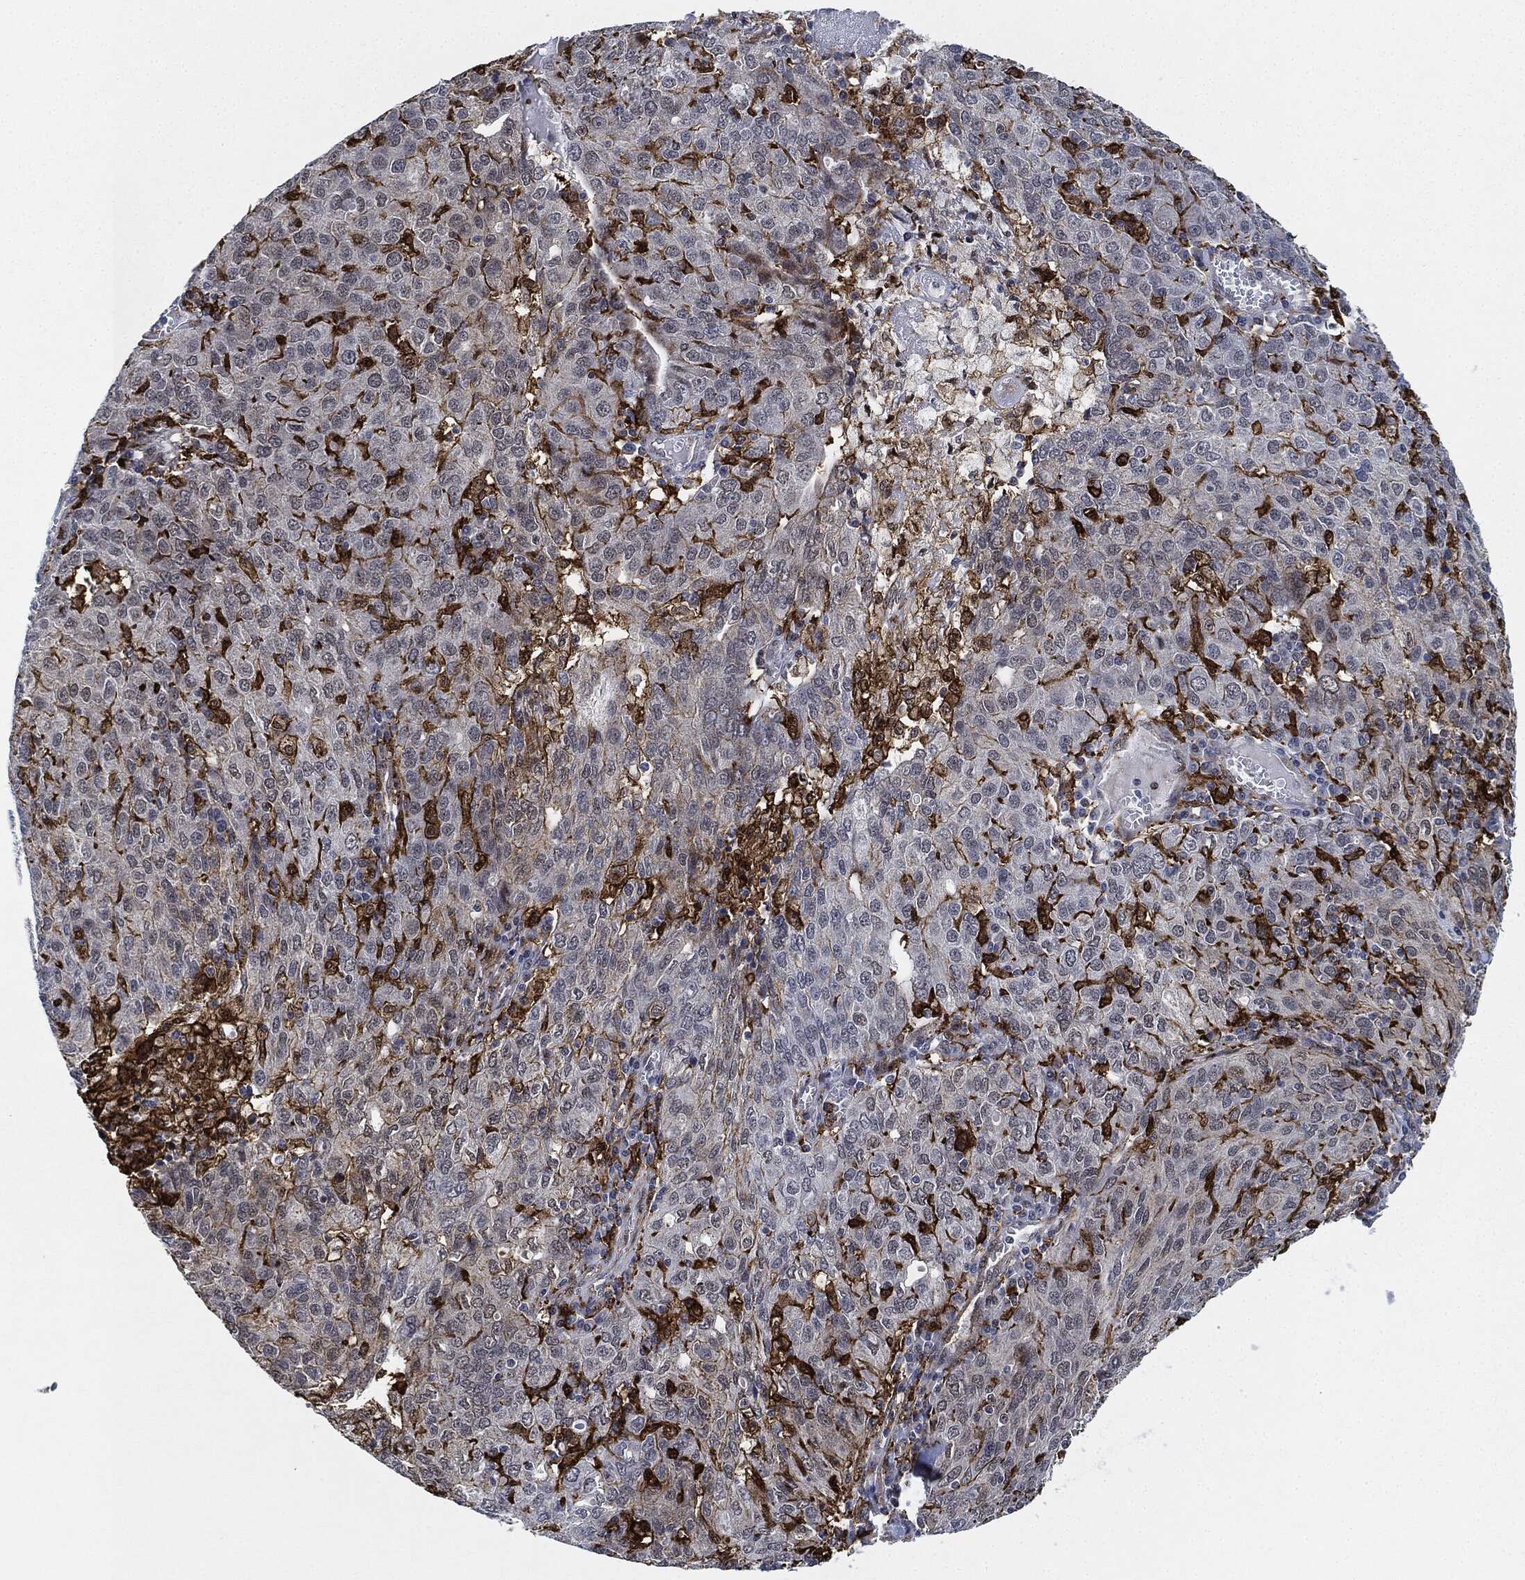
{"staining": {"intensity": "negative", "quantity": "none", "location": "none"}, "tissue": "ovarian cancer", "cell_type": "Tumor cells", "image_type": "cancer", "snomed": [{"axis": "morphology", "description": "Carcinoma, endometroid"}, {"axis": "topography", "description": "Ovary"}], "caption": "A micrograph of endometroid carcinoma (ovarian) stained for a protein shows no brown staining in tumor cells.", "gene": "NANOS3", "patient": {"sex": "female", "age": 50}}